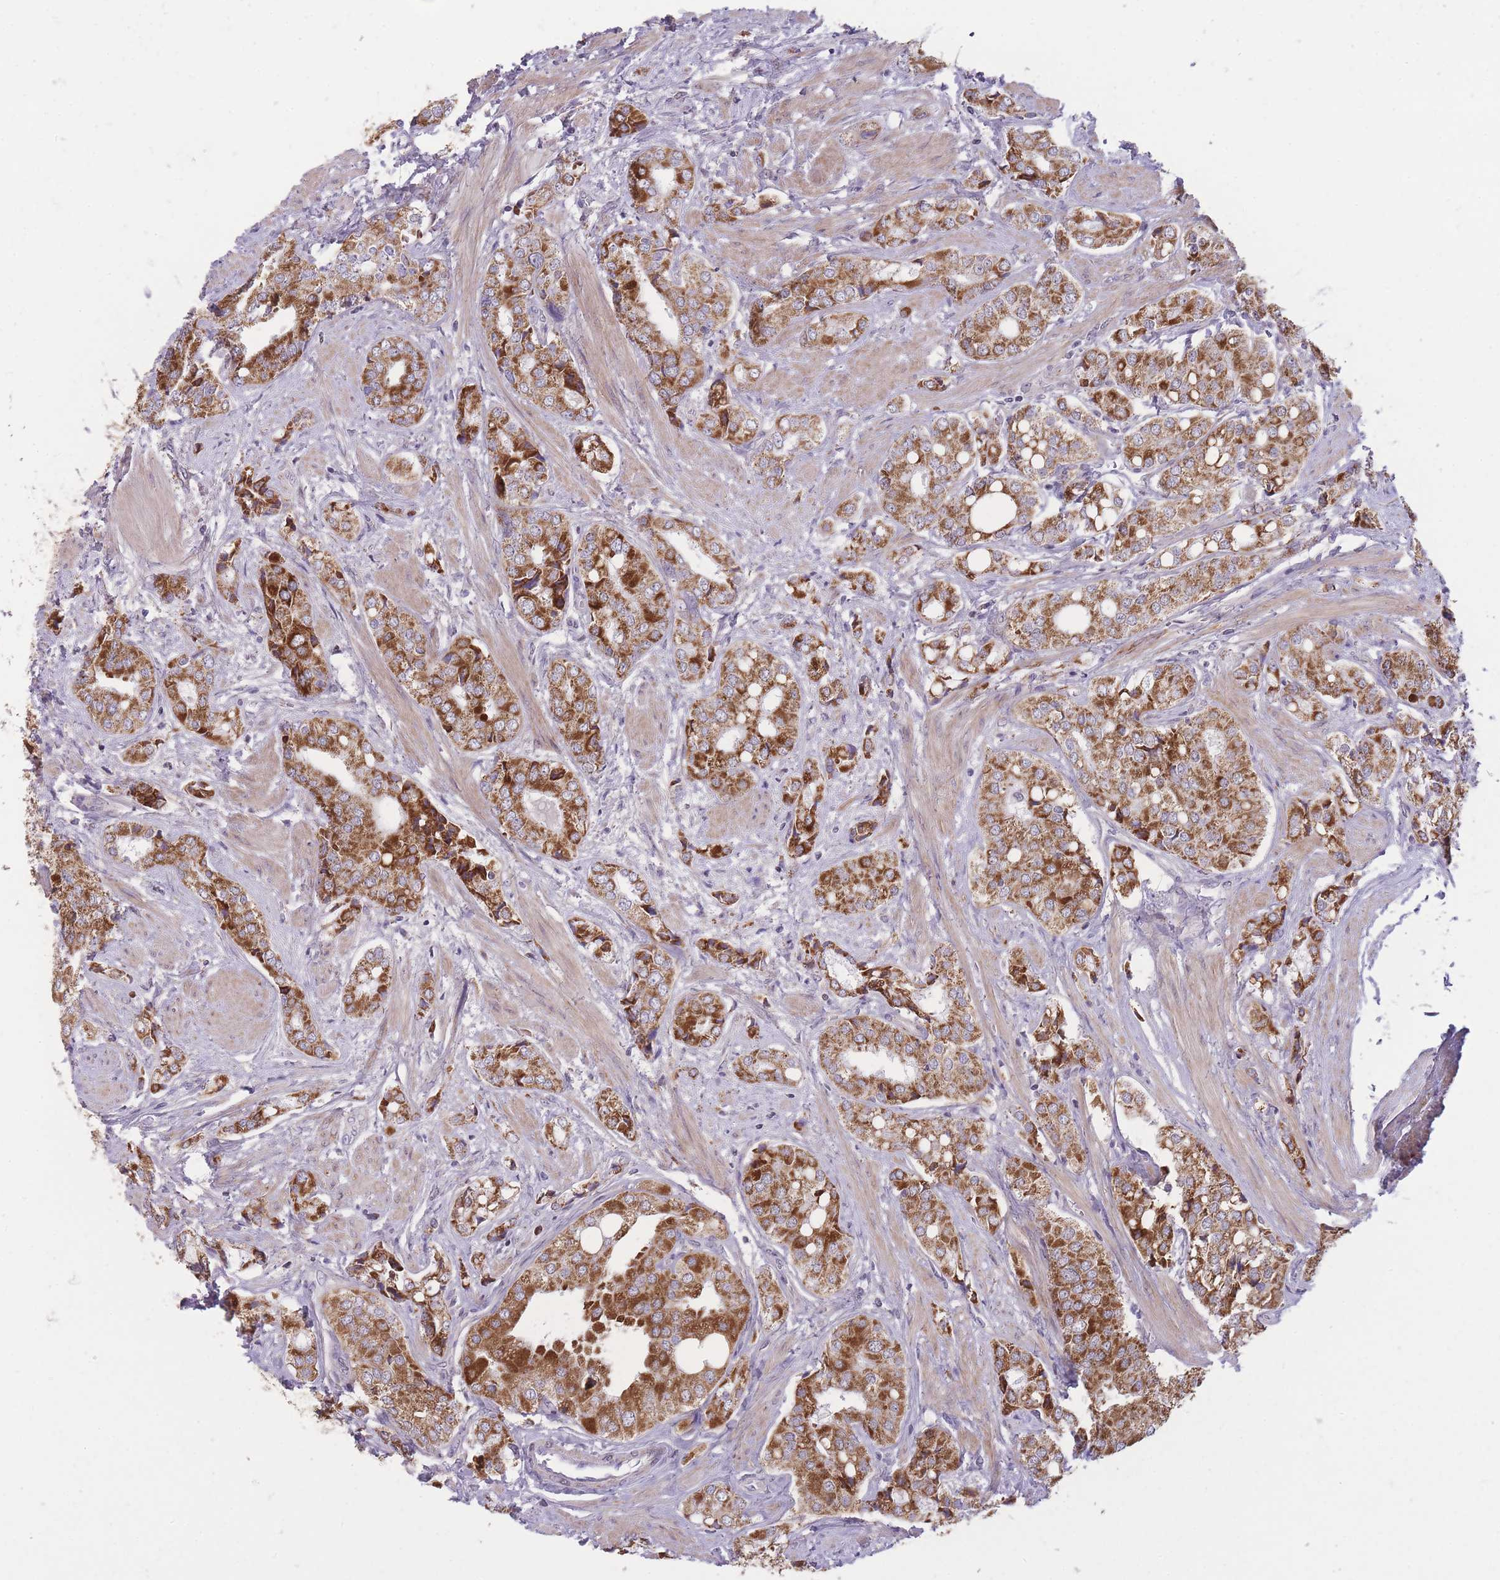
{"staining": {"intensity": "strong", "quantity": "25%-75%", "location": "cytoplasmic/membranous"}, "tissue": "prostate cancer", "cell_type": "Tumor cells", "image_type": "cancer", "snomed": [{"axis": "morphology", "description": "Adenocarcinoma, High grade"}, {"axis": "topography", "description": "Prostate"}], "caption": "Prostate cancer (high-grade adenocarcinoma) was stained to show a protein in brown. There is high levels of strong cytoplasmic/membranous staining in about 25%-75% of tumor cells.", "gene": "ZBTB24", "patient": {"sex": "male", "age": 71}}